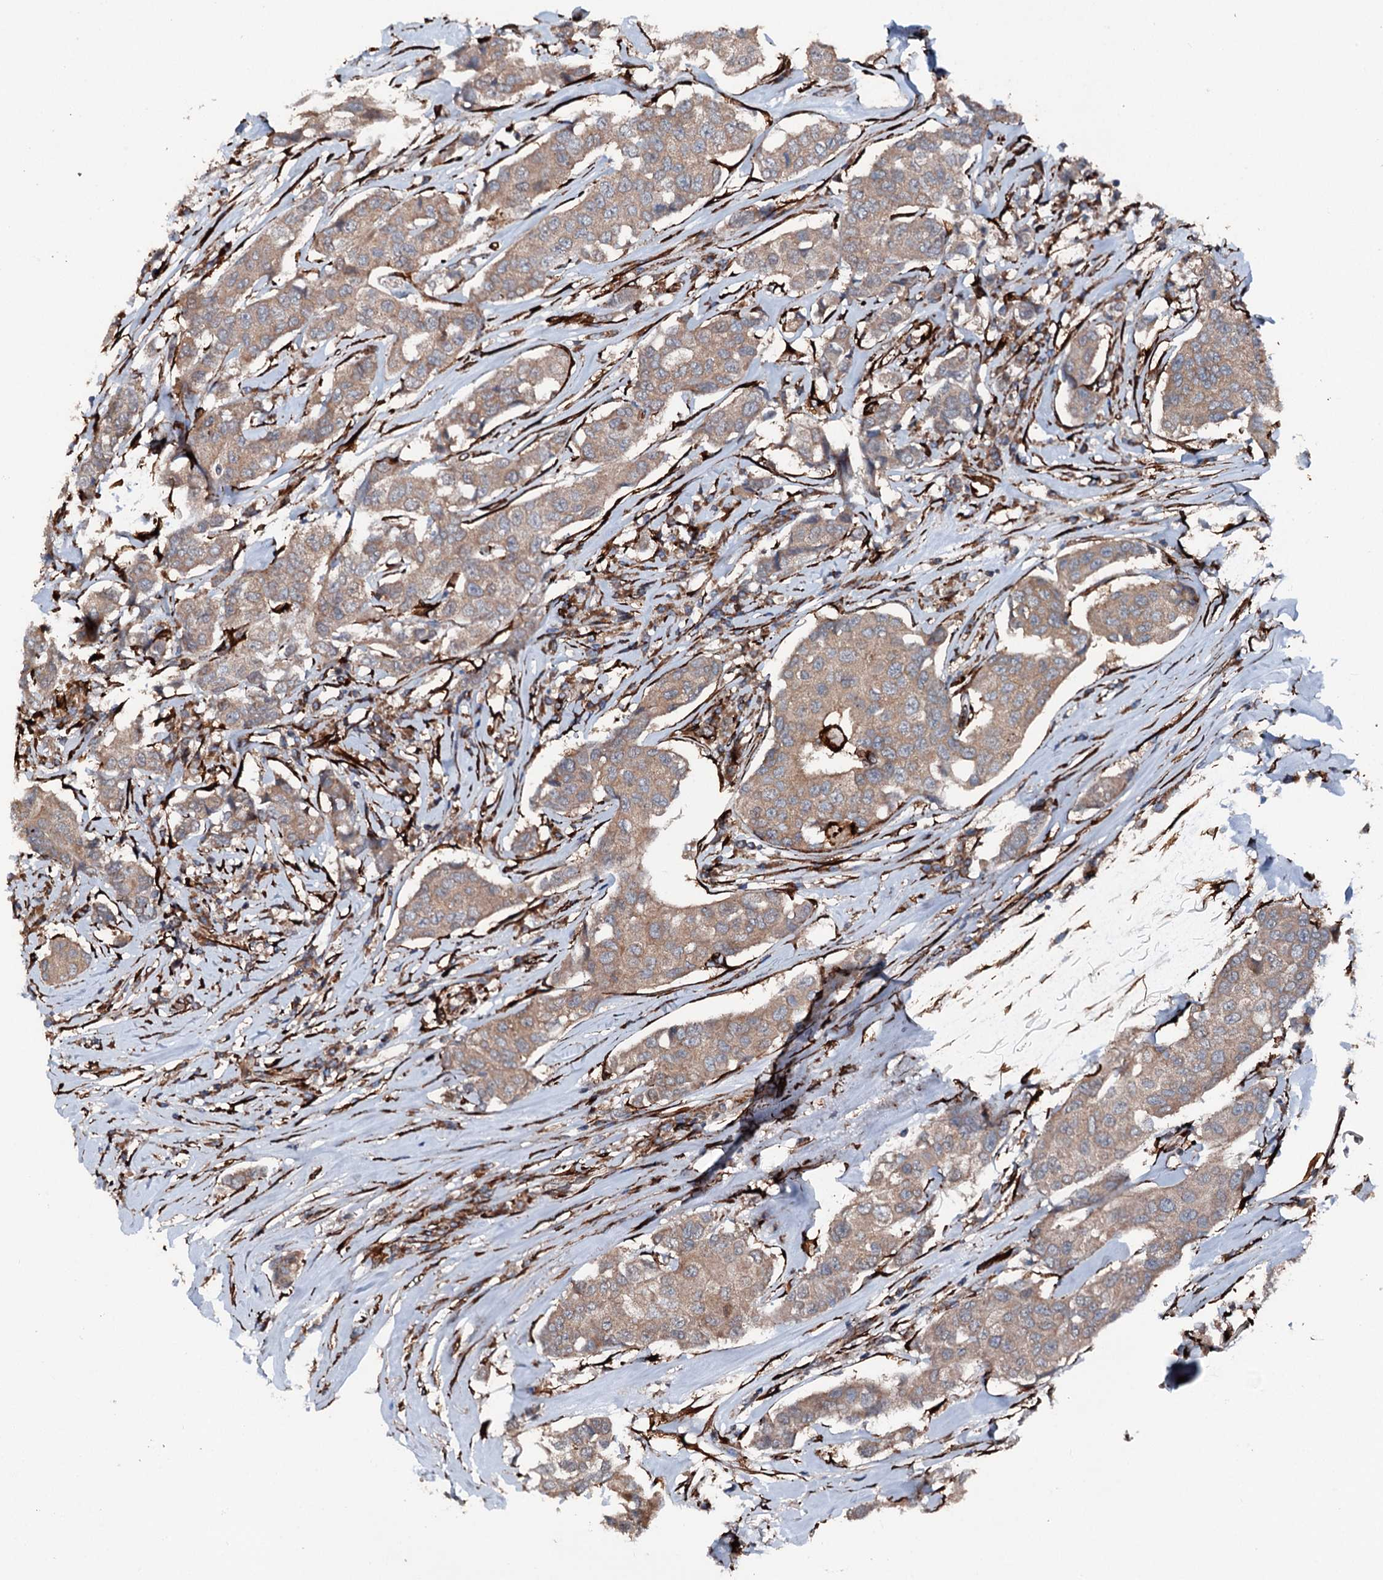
{"staining": {"intensity": "moderate", "quantity": ">75%", "location": "cytoplasmic/membranous"}, "tissue": "breast cancer", "cell_type": "Tumor cells", "image_type": "cancer", "snomed": [{"axis": "morphology", "description": "Duct carcinoma"}, {"axis": "topography", "description": "Breast"}], "caption": "Breast cancer tissue displays moderate cytoplasmic/membranous positivity in about >75% of tumor cells", "gene": "DDIAS", "patient": {"sex": "female", "age": 80}}